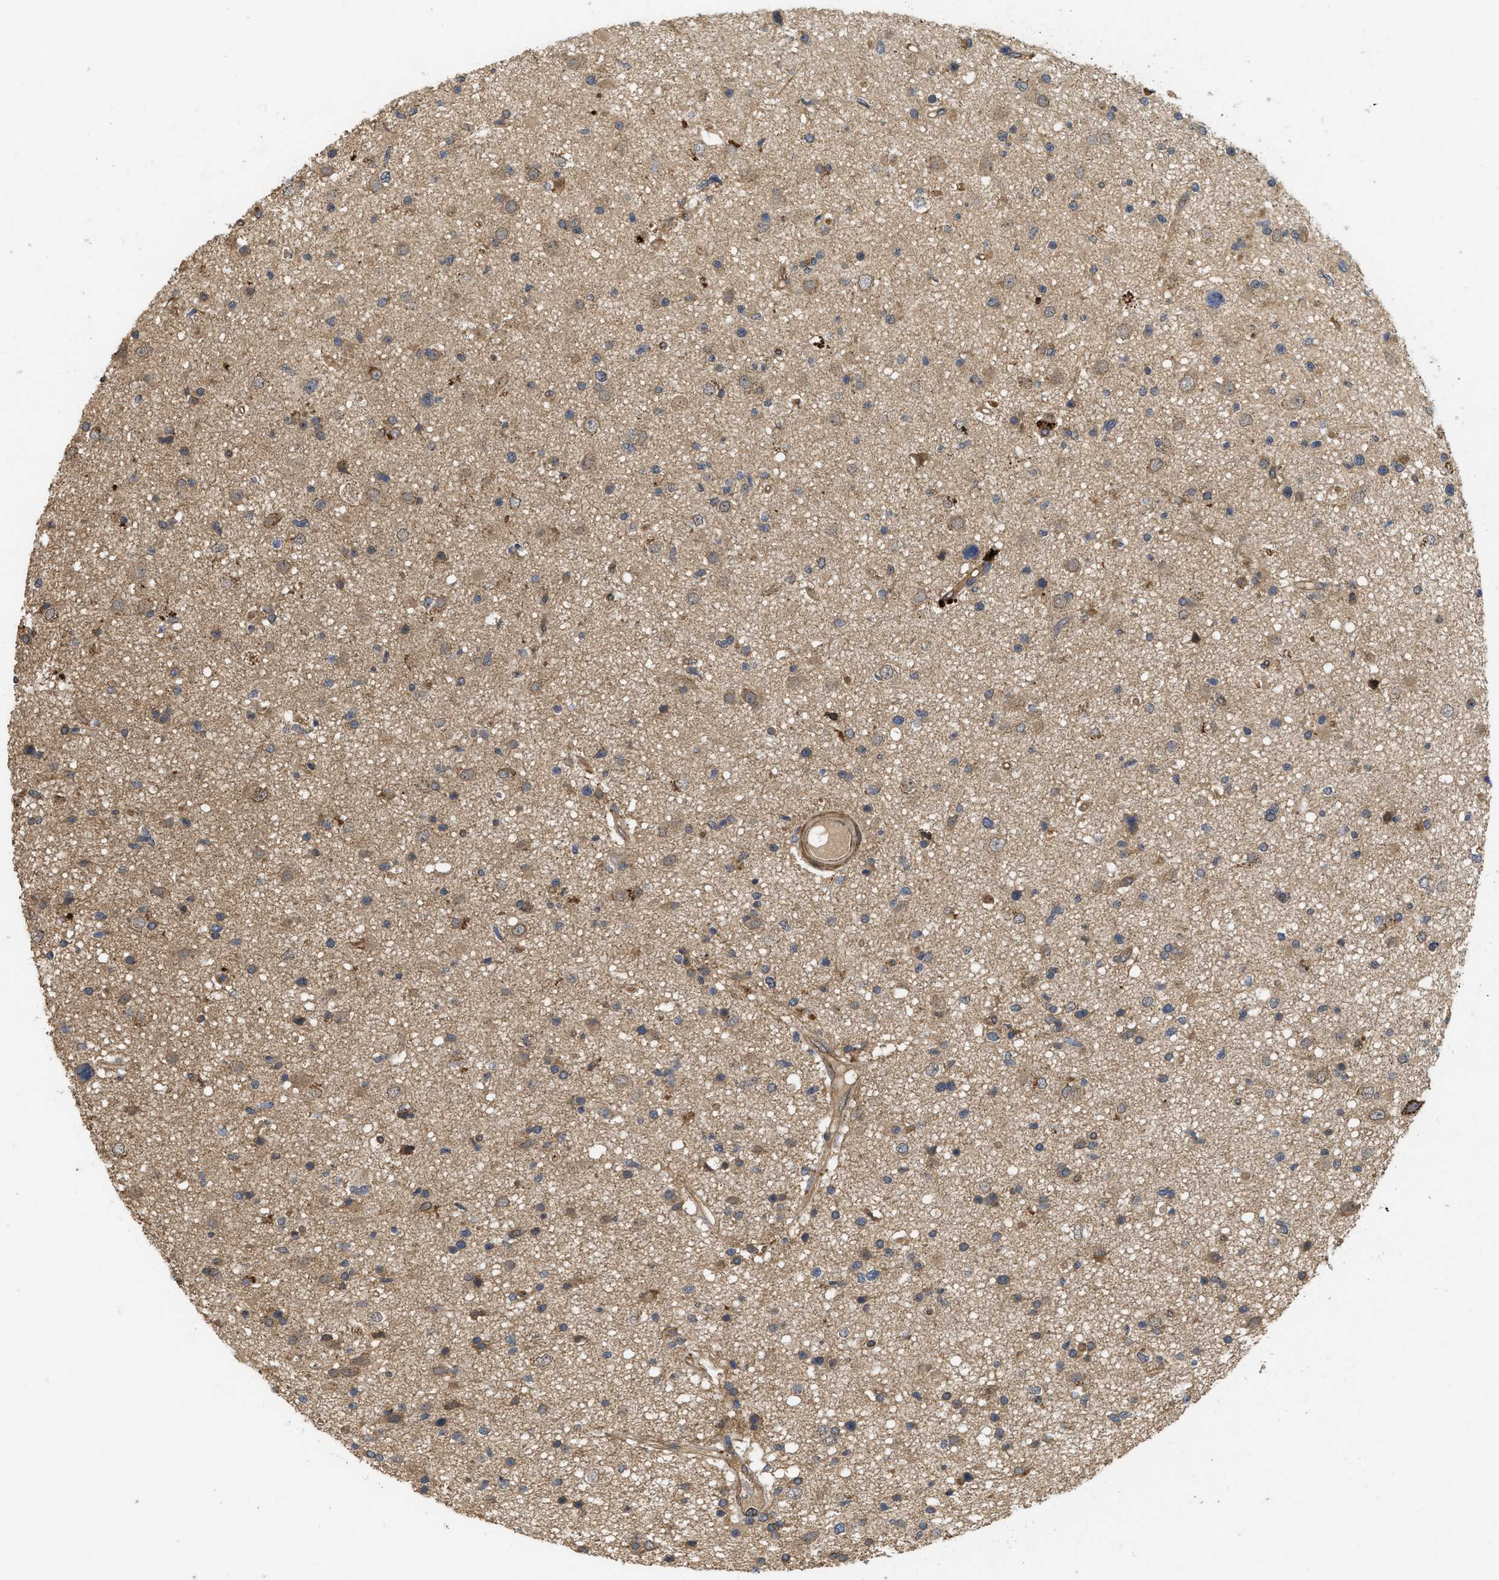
{"staining": {"intensity": "moderate", "quantity": ">75%", "location": "cytoplasmic/membranous"}, "tissue": "glioma", "cell_type": "Tumor cells", "image_type": "cancer", "snomed": [{"axis": "morphology", "description": "Glioma, malignant, High grade"}, {"axis": "topography", "description": "Brain"}], "caption": "There is medium levels of moderate cytoplasmic/membranous staining in tumor cells of glioma, as demonstrated by immunohistochemical staining (brown color).", "gene": "FZD6", "patient": {"sex": "male", "age": 33}}